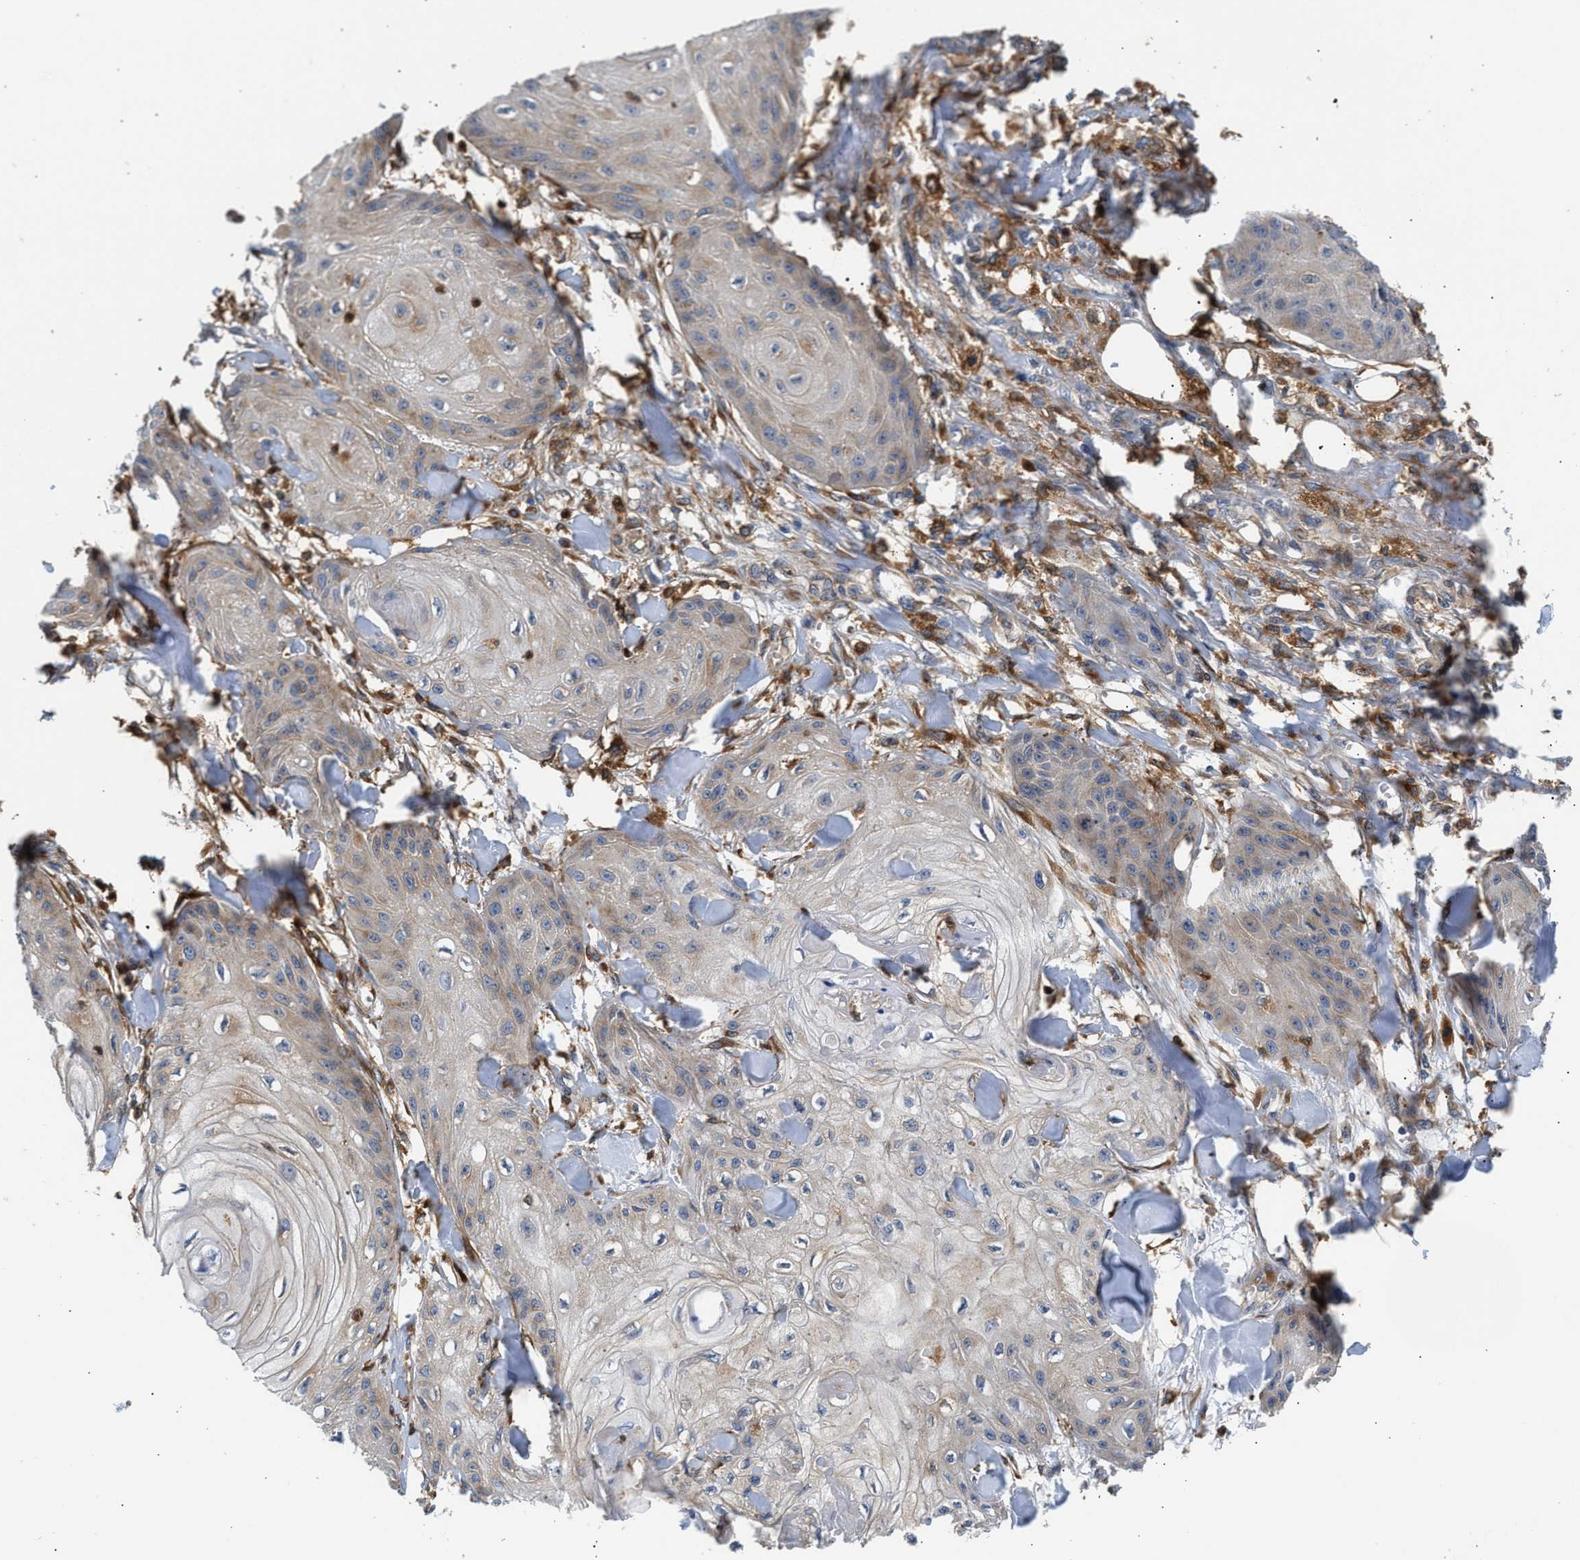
{"staining": {"intensity": "weak", "quantity": "25%-75%", "location": "cytoplasmic/membranous"}, "tissue": "skin cancer", "cell_type": "Tumor cells", "image_type": "cancer", "snomed": [{"axis": "morphology", "description": "Squamous cell carcinoma, NOS"}, {"axis": "topography", "description": "Skin"}], "caption": "This micrograph demonstrates IHC staining of human skin cancer, with low weak cytoplasmic/membranous positivity in approximately 25%-75% of tumor cells.", "gene": "RAB31", "patient": {"sex": "male", "age": 74}}